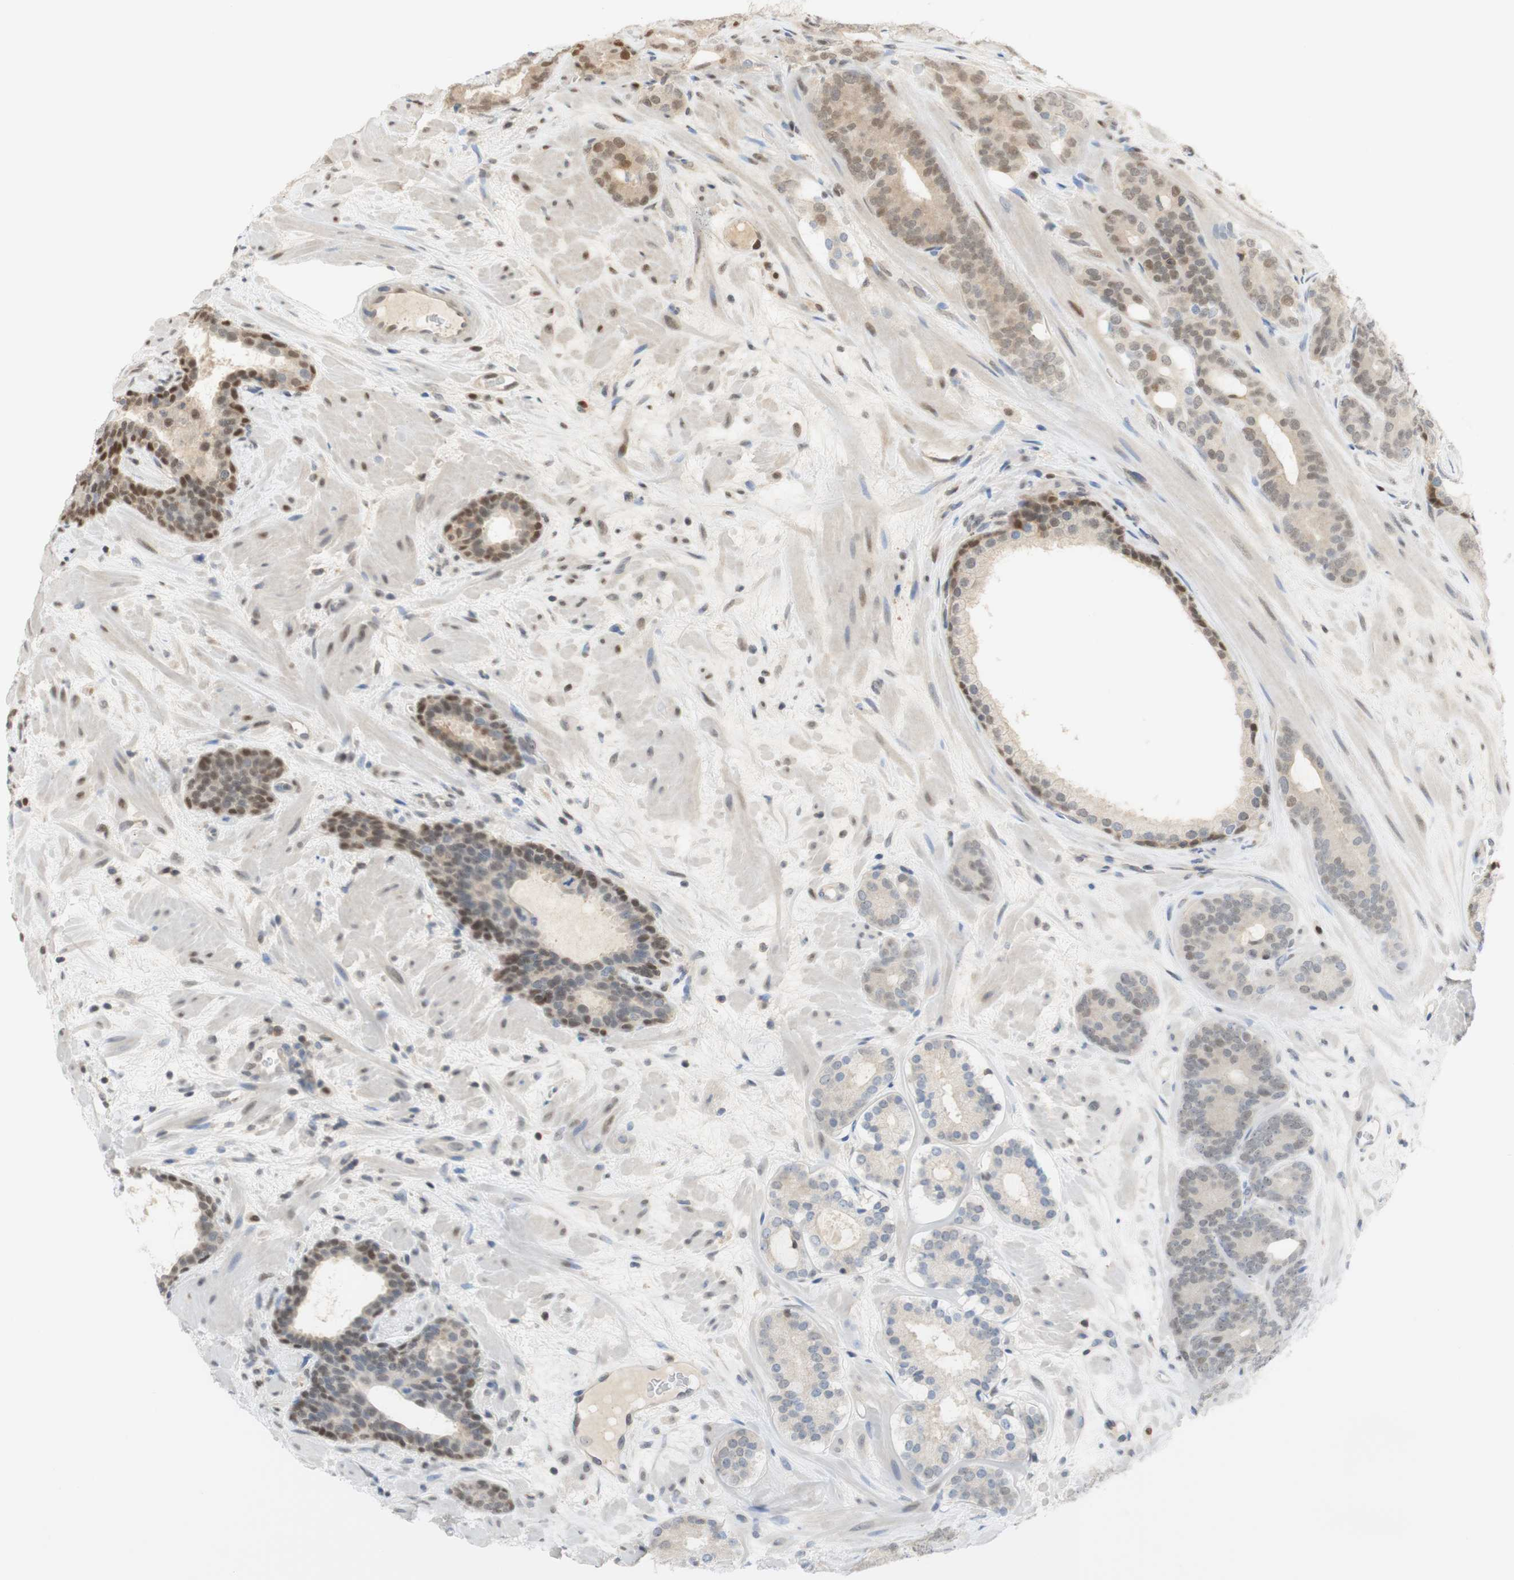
{"staining": {"intensity": "weak", "quantity": "25%-75%", "location": "cytoplasmic/membranous,nuclear"}, "tissue": "prostate cancer", "cell_type": "Tumor cells", "image_type": "cancer", "snomed": [{"axis": "morphology", "description": "Adenocarcinoma, Low grade"}, {"axis": "topography", "description": "Prostate"}], "caption": "Prostate low-grade adenocarcinoma stained with IHC shows weak cytoplasmic/membranous and nuclear expression in about 25%-75% of tumor cells.", "gene": "NAP1L4", "patient": {"sex": "male", "age": 63}}